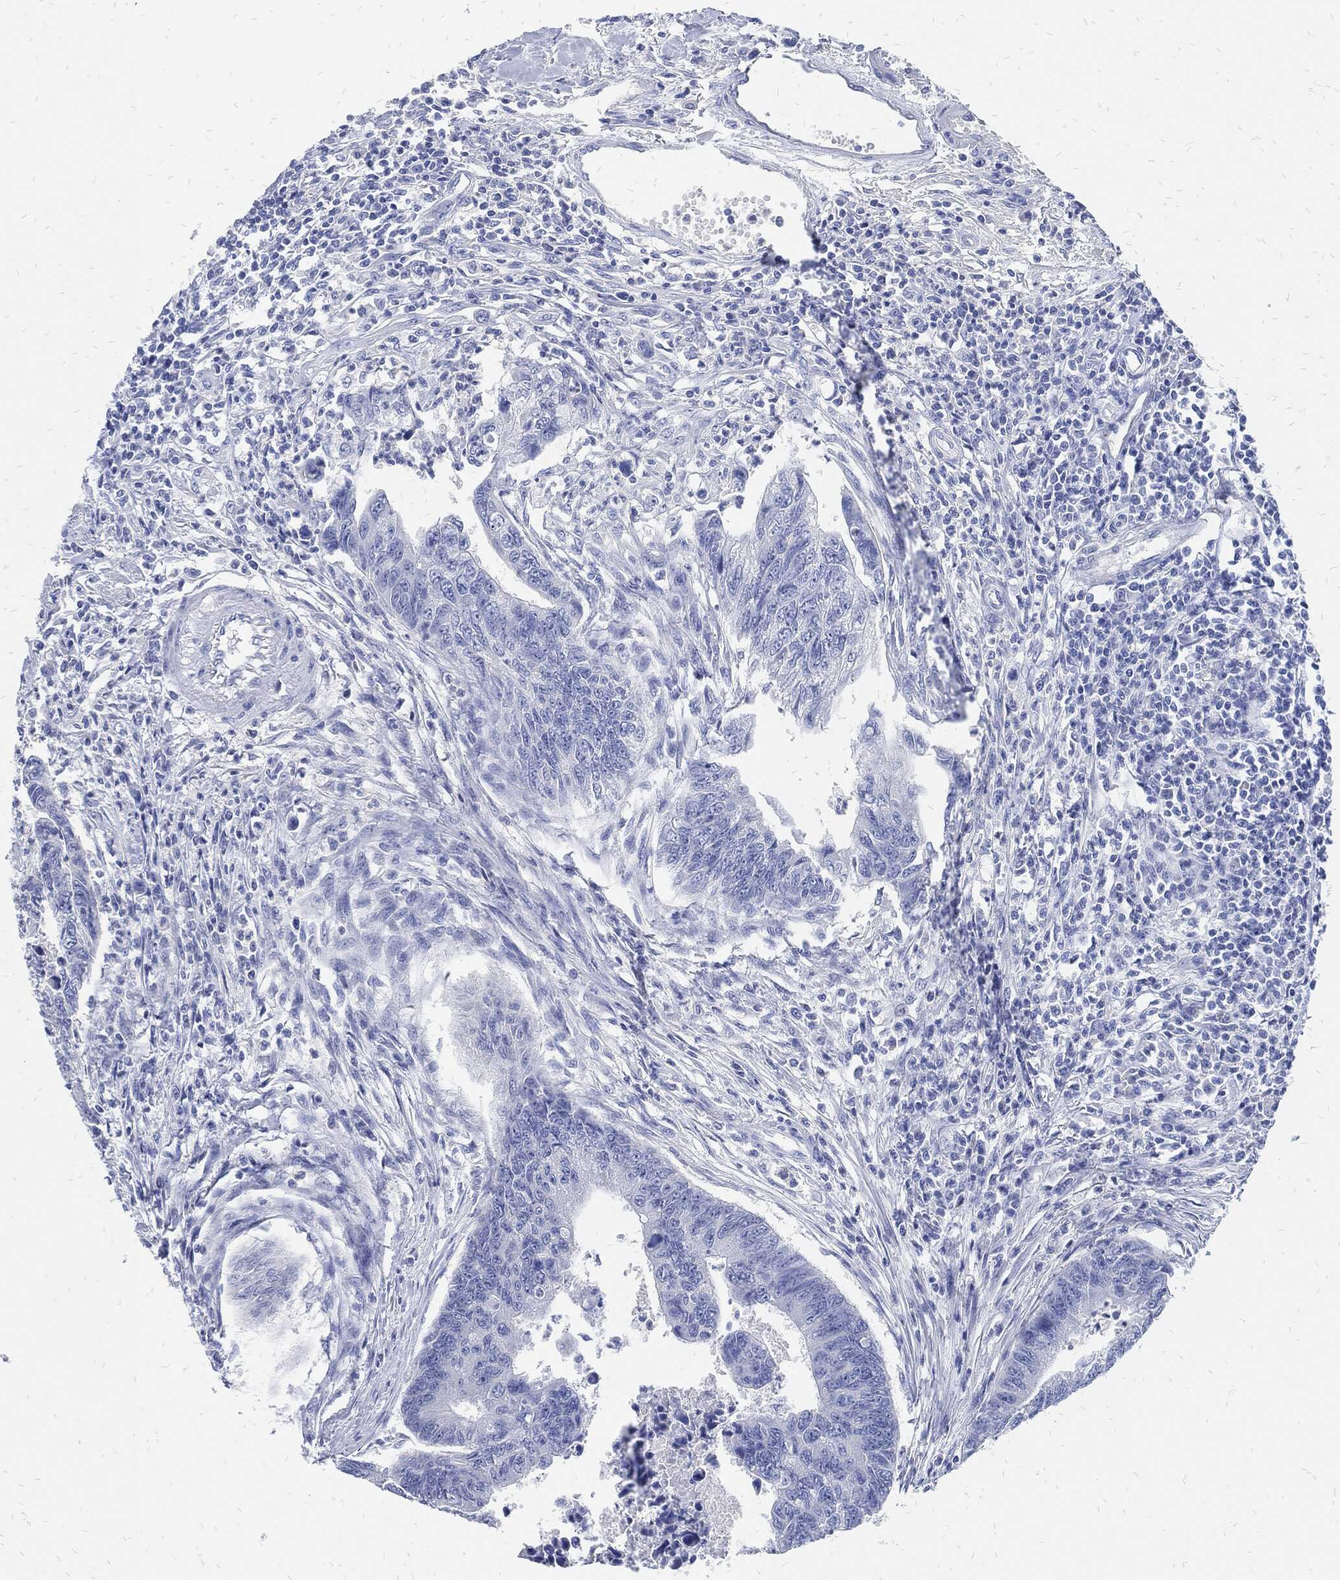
{"staining": {"intensity": "negative", "quantity": "none", "location": "none"}, "tissue": "colorectal cancer", "cell_type": "Tumor cells", "image_type": "cancer", "snomed": [{"axis": "morphology", "description": "Adenocarcinoma, NOS"}, {"axis": "topography", "description": "Colon"}], "caption": "There is no significant staining in tumor cells of colorectal cancer (adenocarcinoma).", "gene": "FABP4", "patient": {"sex": "female", "age": 65}}